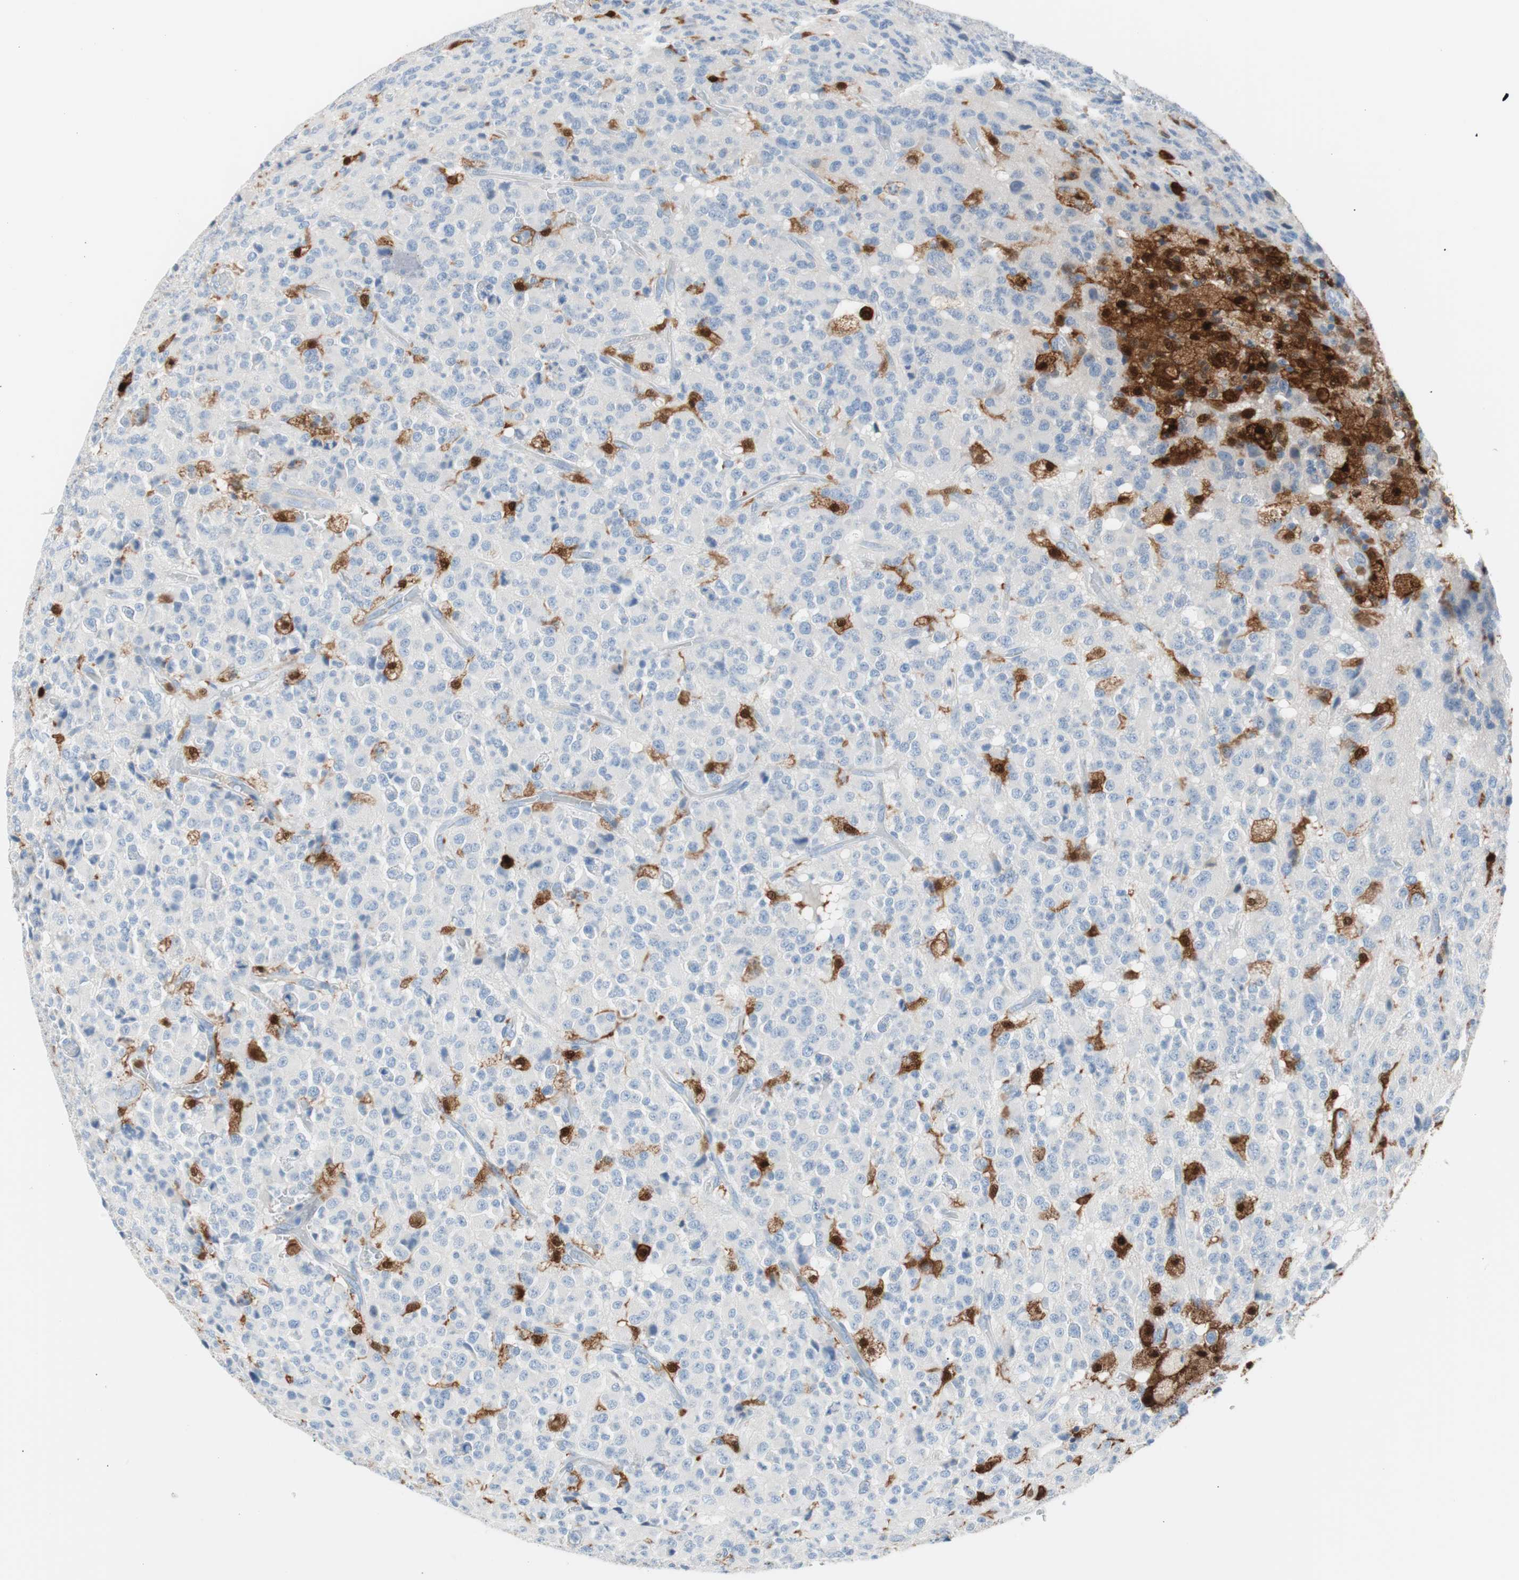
{"staining": {"intensity": "strong", "quantity": "<25%", "location": "cytoplasmic/membranous,nuclear"}, "tissue": "glioma", "cell_type": "Tumor cells", "image_type": "cancer", "snomed": [{"axis": "morphology", "description": "Glioma, malignant, High grade"}, {"axis": "topography", "description": "pancreas cauda"}], "caption": "The immunohistochemical stain labels strong cytoplasmic/membranous and nuclear staining in tumor cells of glioma tissue.", "gene": "IL18", "patient": {"sex": "male", "age": 60}}